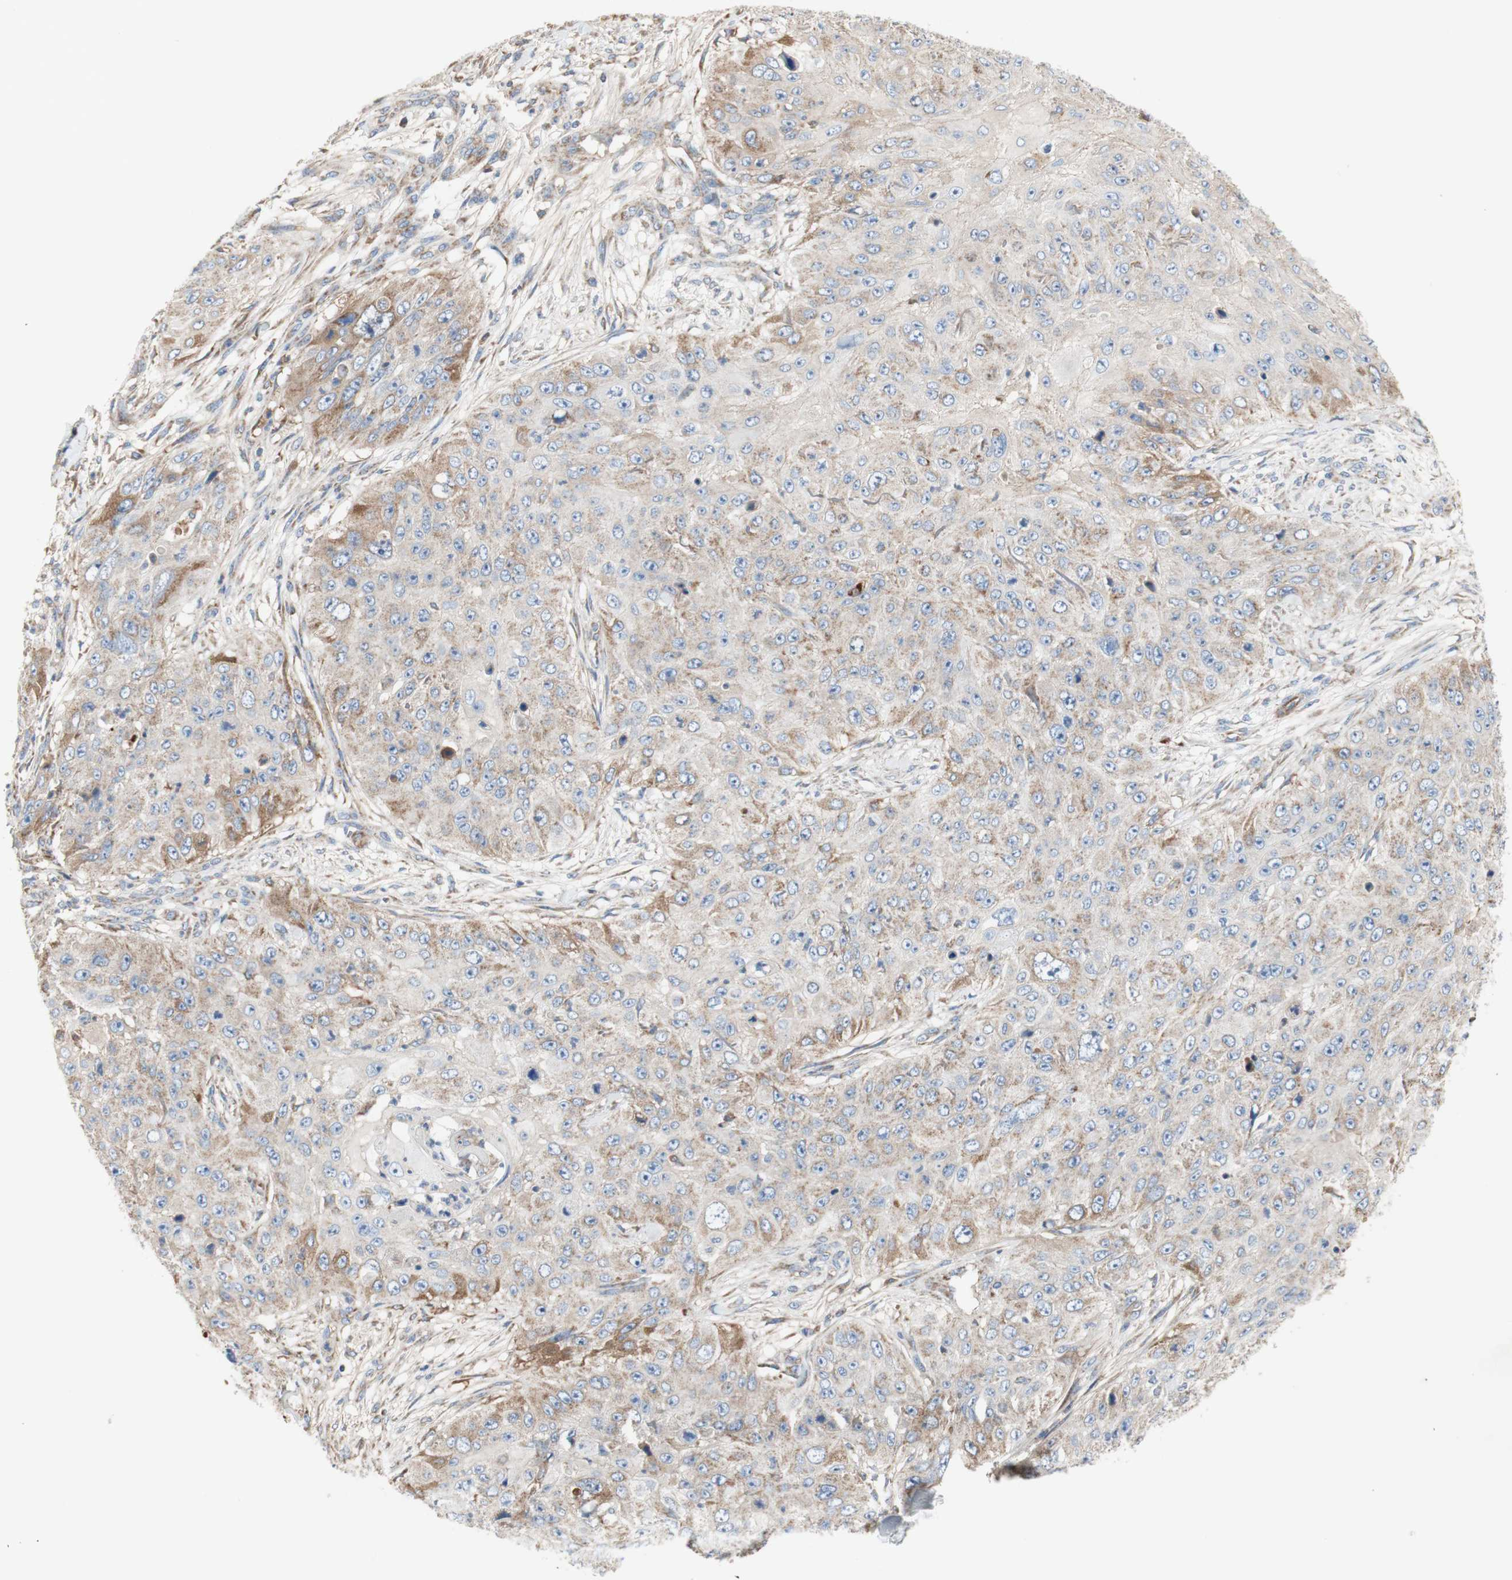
{"staining": {"intensity": "moderate", "quantity": "25%-75%", "location": "cytoplasmic/membranous"}, "tissue": "skin cancer", "cell_type": "Tumor cells", "image_type": "cancer", "snomed": [{"axis": "morphology", "description": "Squamous cell carcinoma, NOS"}, {"axis": "topography", "description": "Skin"}], "caption": "Protein staining by immunohistochemistry reveals moderate cytoplasmic/membranous staining in about 25%-75% of tumor cells in squamous cell carcinoma (skin).", "gene": "SDHB", "patient": {"sex": "female", "age": 80}}